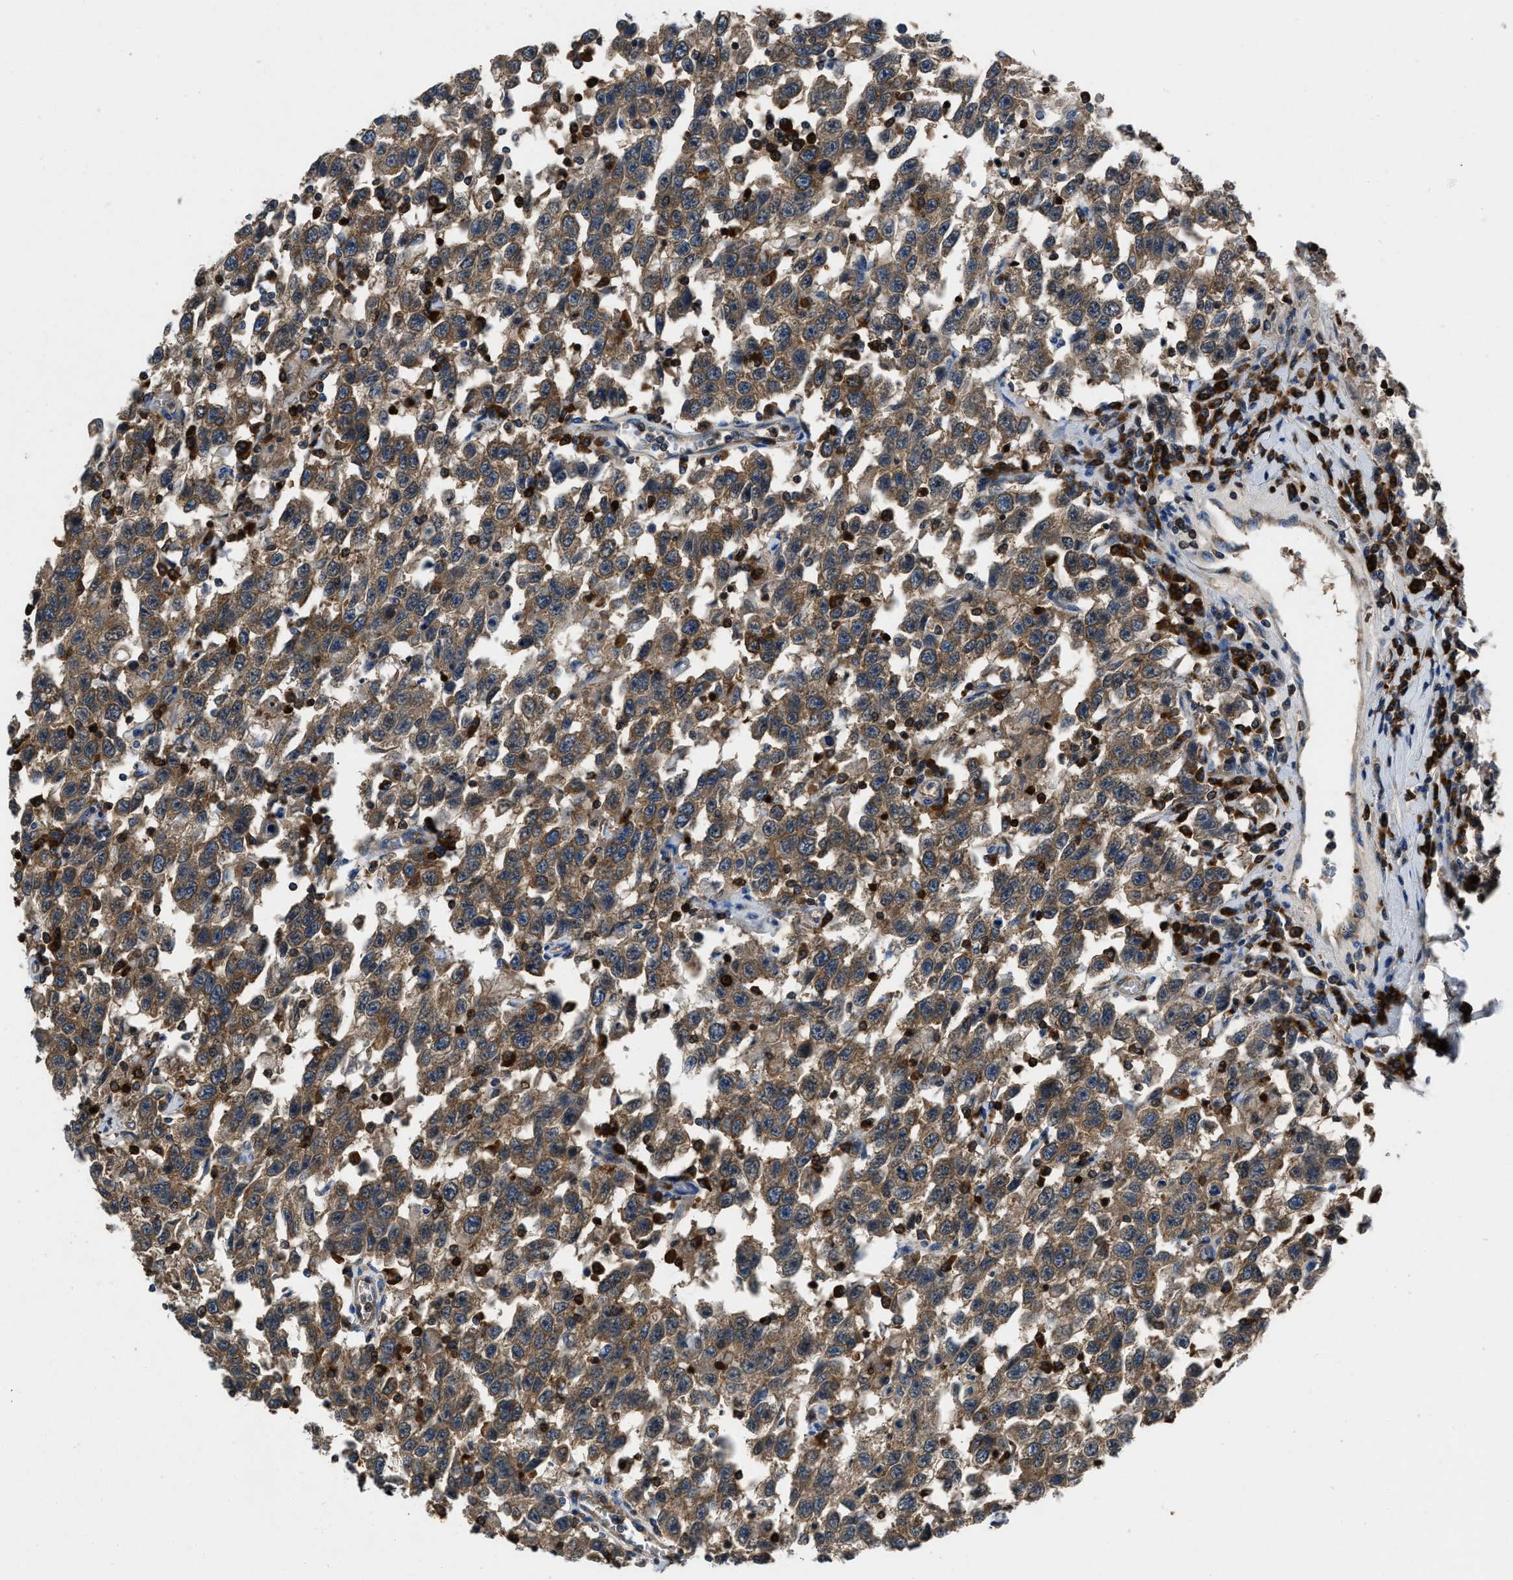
{"staining": {"intensity": "moderate", "quantity": ">75%", "location": "cytoplasmic/membranous"}, "tissue": "testis cancer", "cell_type": "Tumor cells", "image_type": "cancer", "snomed": [{"axis": "morphology", "description": "Seminoma, NOS"}, {"axis": "topography", "description": "Testis"}], "caption": "Human testis cancer stained with a protein marker exhibits moderate staining in tumor cells.", "gene": "YARS1", "patient": {"sex": "male", "age": 41}}